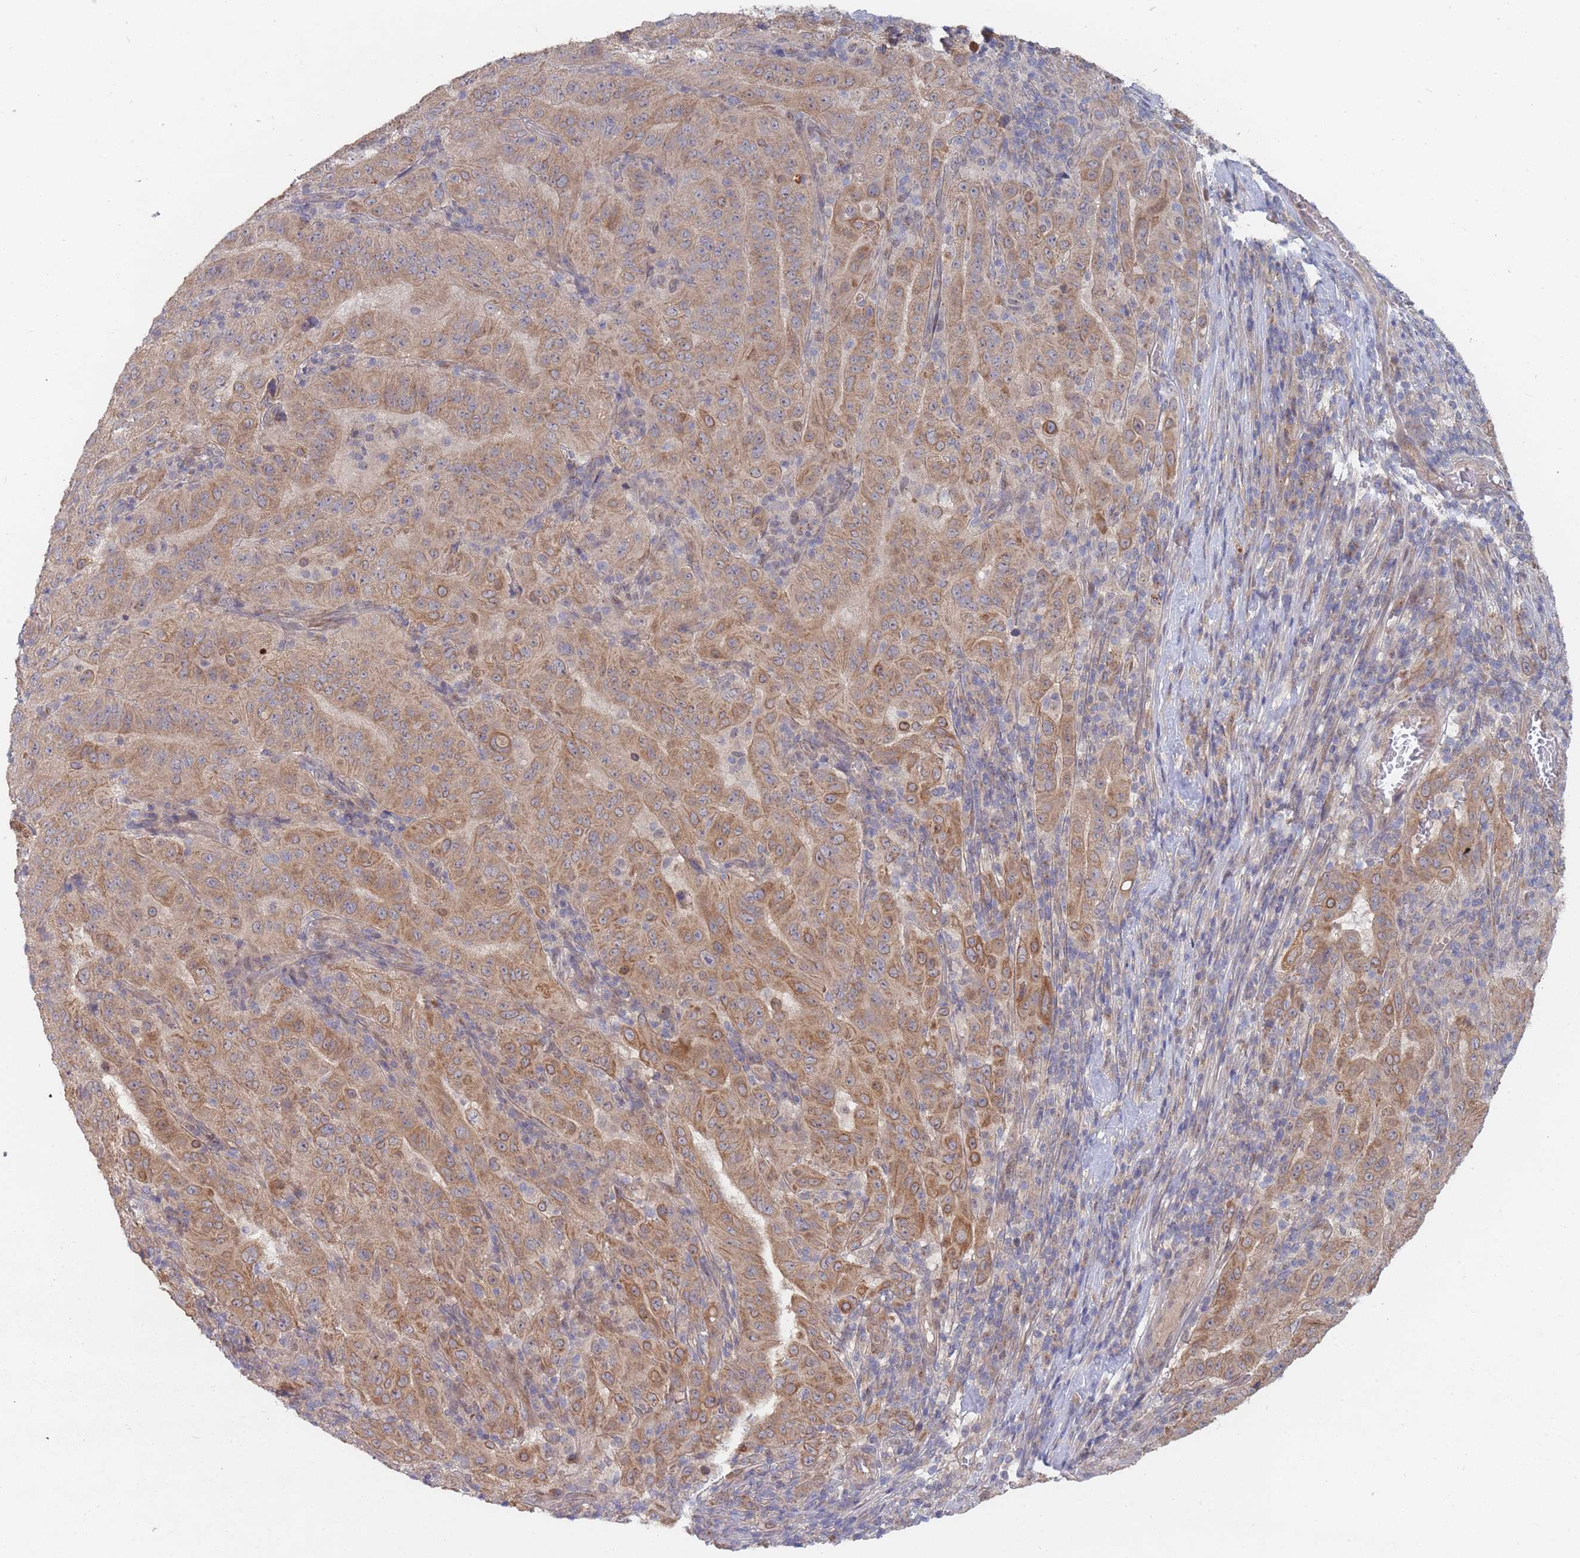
{"staining": {"intensity": "moderate", "quantity": ">75%", "location": "cytoplasmic/membranous"}, "tissue": "pancreatic cancer", "cell_type": "Tumor cells", "image_type": "cancer", "snomed": [{"axis": "morphology", "description": "Adenocarcinoma, NOS"}, {"axis": "topography", "description": "Pancreas"}], "caption": "This is an image of immunohistochemistry staining of adenocarcinoma (pancreatic), which shows moderate positivity in the cytoplasmic/membranous of tumor cells.", "gene": "SLC35F5", "patient": {"sex": "male", "age": 63}}